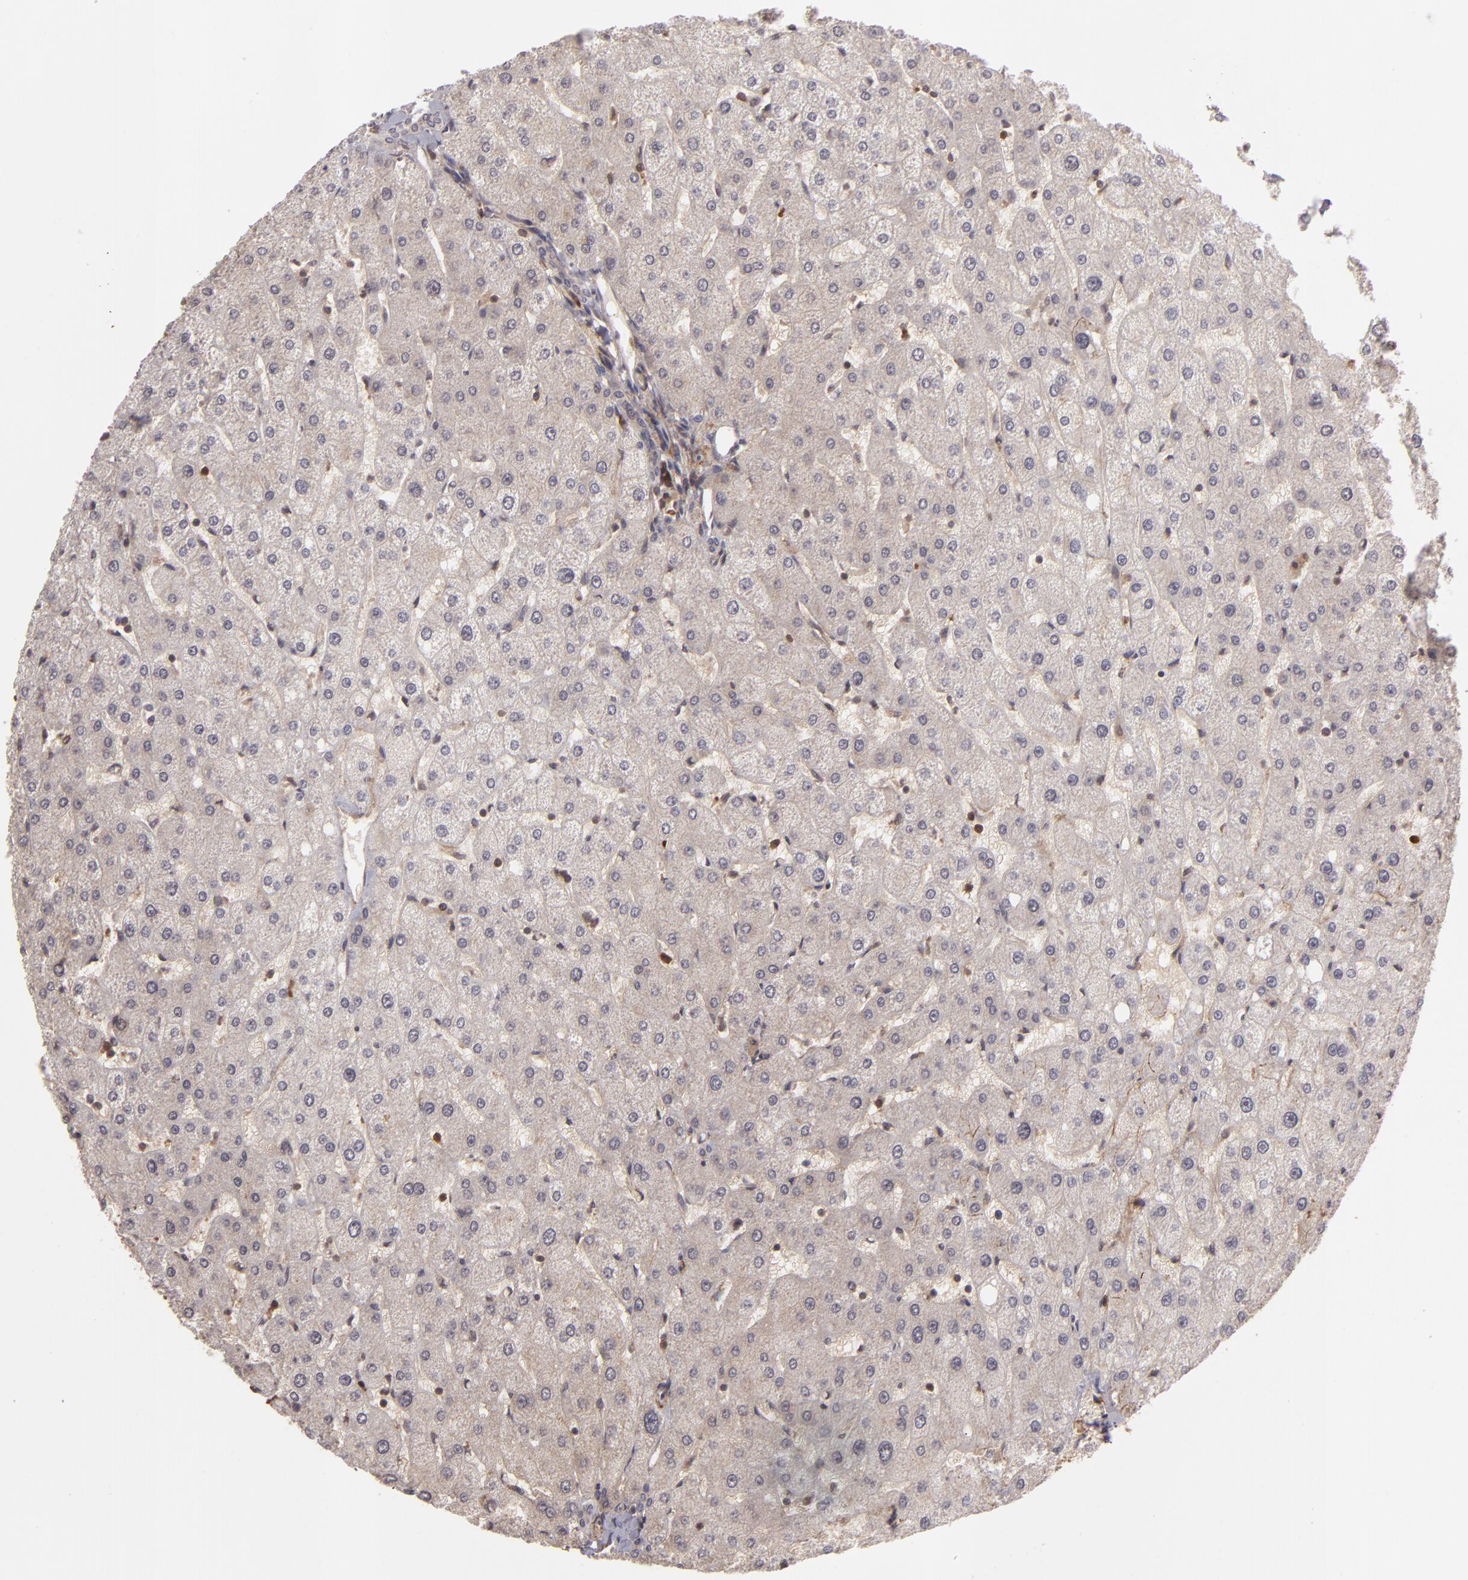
{"staining": {"intensity": "weak", "quantity": "25%-75%", "location": "cytoplasmic/membranous"}, "tissue": "liver", "cell_type": "Cholangiocytes", "image_type": "normal", "snomed": [{"axis": "morphology", "description": "Normal tissue, NOS"}, {"axis": "topography", "description": "Liver"}], "caption": "A brown stain shows weak cytoplasmic/membranous expression of a protein in cholangiocytes of unremarkable liver.", "gene": "ZBTB33", "patient": {"sex": "male", "age": 67}}